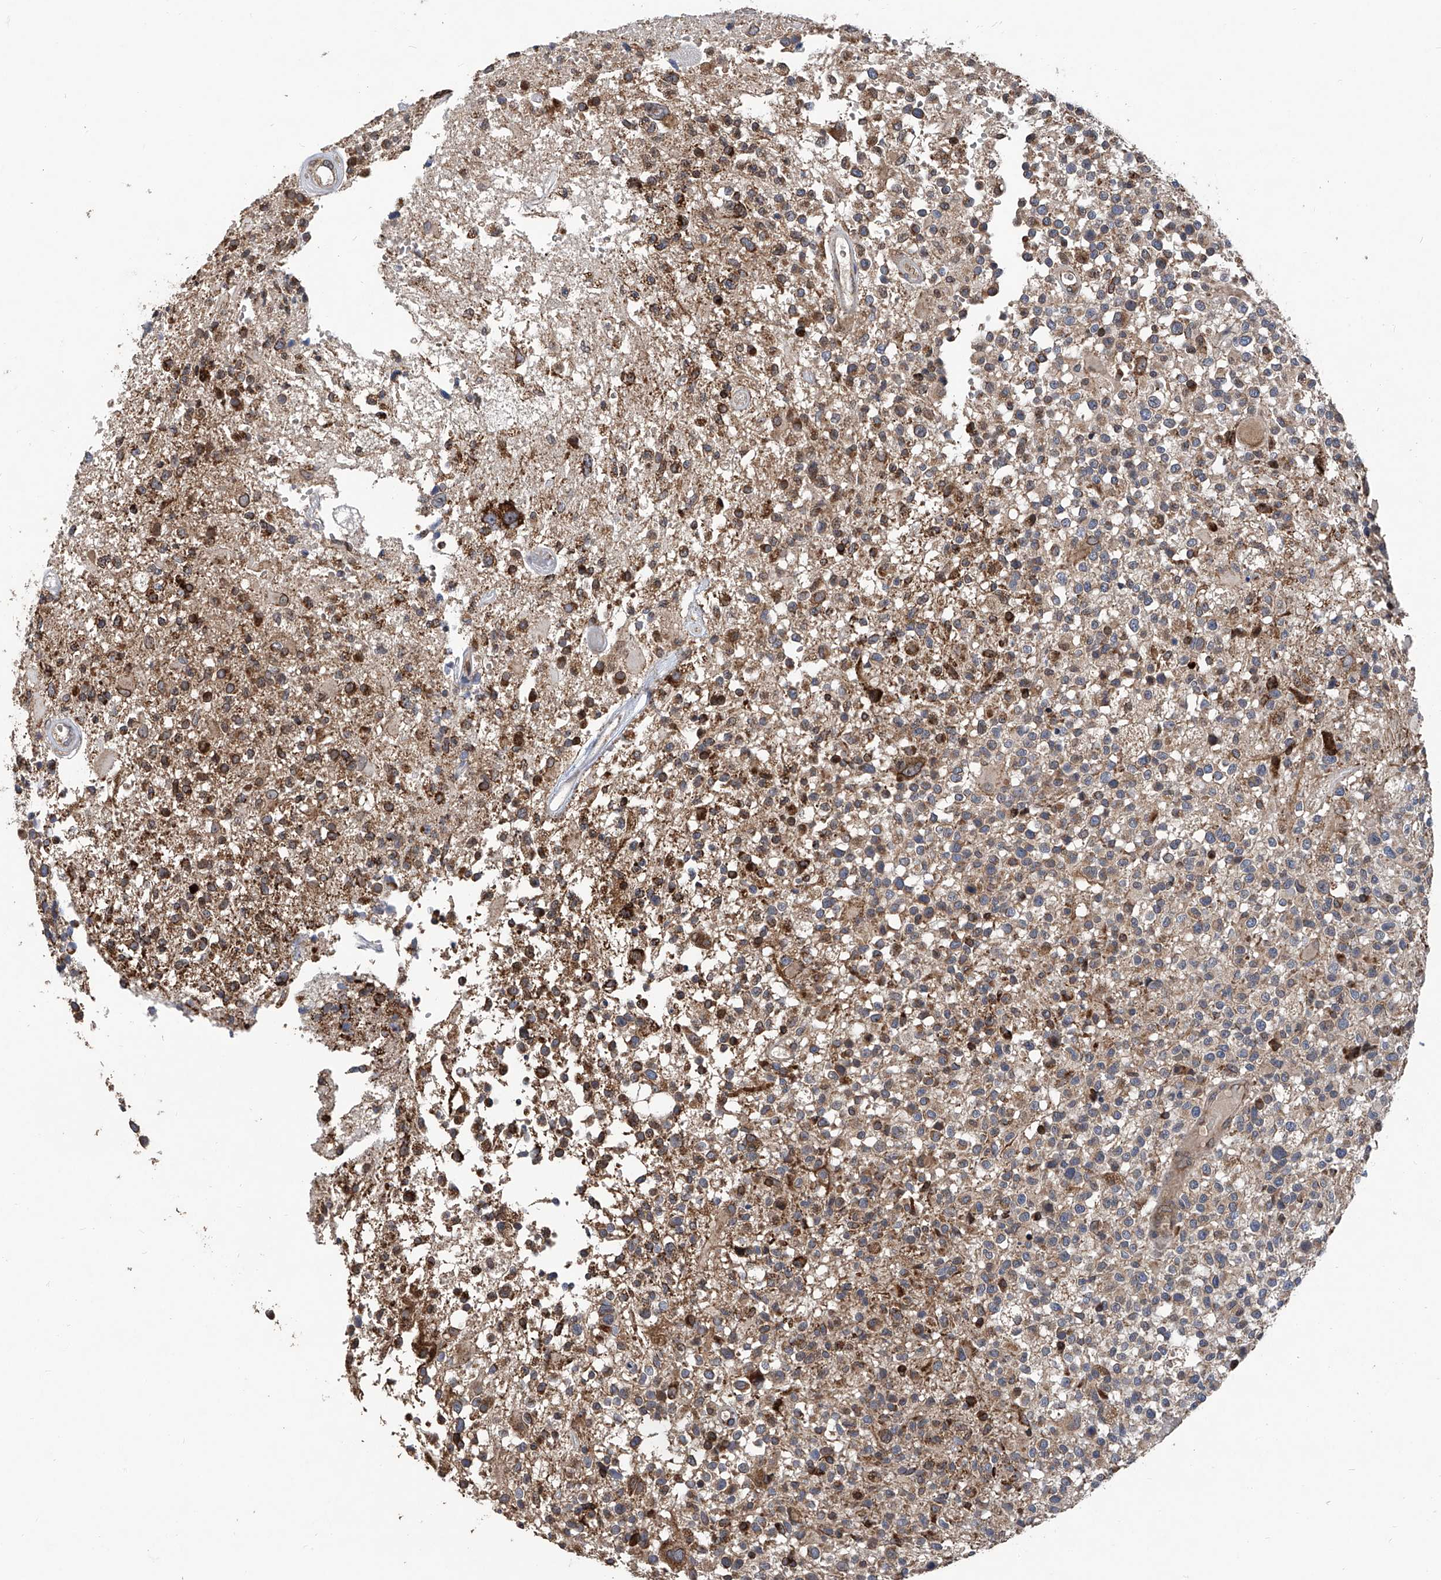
{"staining": {"intensity": "moderate", "quantity": "<25%", "location": "cytoplasmic/membranous"}, "tissue": "glioma", "cell_type": "Tumor cells", "image_type": "cancer", "snomed": [{"axis": "morphology", "description": "Glioma, malignant, High grade"}, {"axis": "morphology", "description": "Glioblastoma, NOS"}, {"axis": "topography", "description": "Brain"}], "caption": "An immunohistochemistry micrograph of tumor tissue is shown. Protein staining in brown highlights moderate cytoplasmic/membranous positivity in glioma within tumor cells. Using DAB (brown) and hematoxylin (blue) stains, captured at high magnification using brightfield microscopy.", "gene": "BCKDHB", "patient": {"sex": "male", "age": 60}}